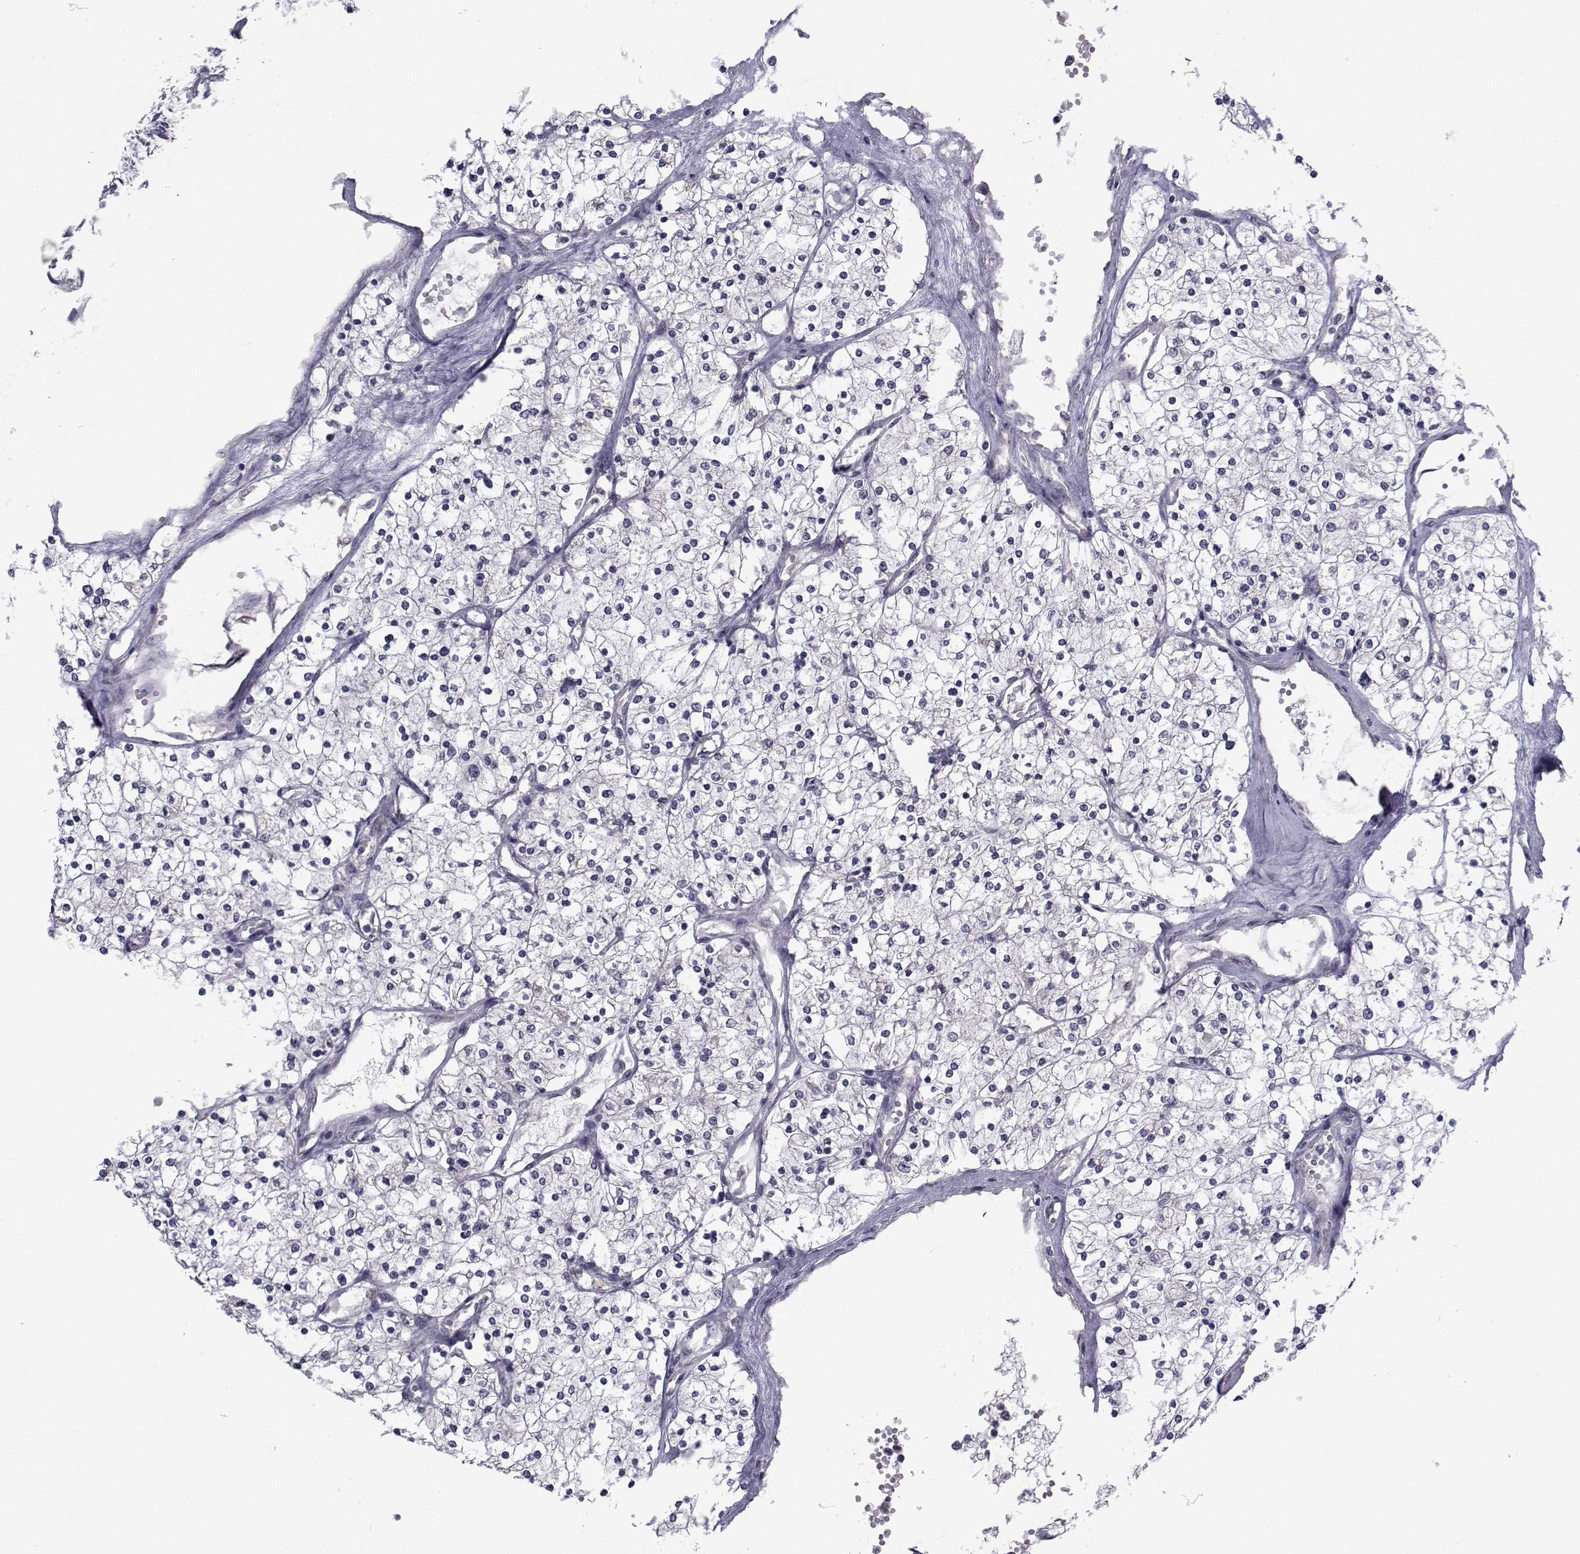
{"staining": {"intensity": "negative", "quantity": "none", "location": "none"}, "tissue": "renal cancer", "cell_type": "Tumor cells", "image_type": "cancer", "snomed": [{"axis": "morphology", "description": "Adenocarcinoma, NOS"}, {"axis": "topography", "description": "Kidney"}], "caption": "Human renal cancer stained for a protein using IHC demonstrates no expression in tumor cells.", "gene": "CFAP74", "patient": {"sex": "male", "age": 80}}